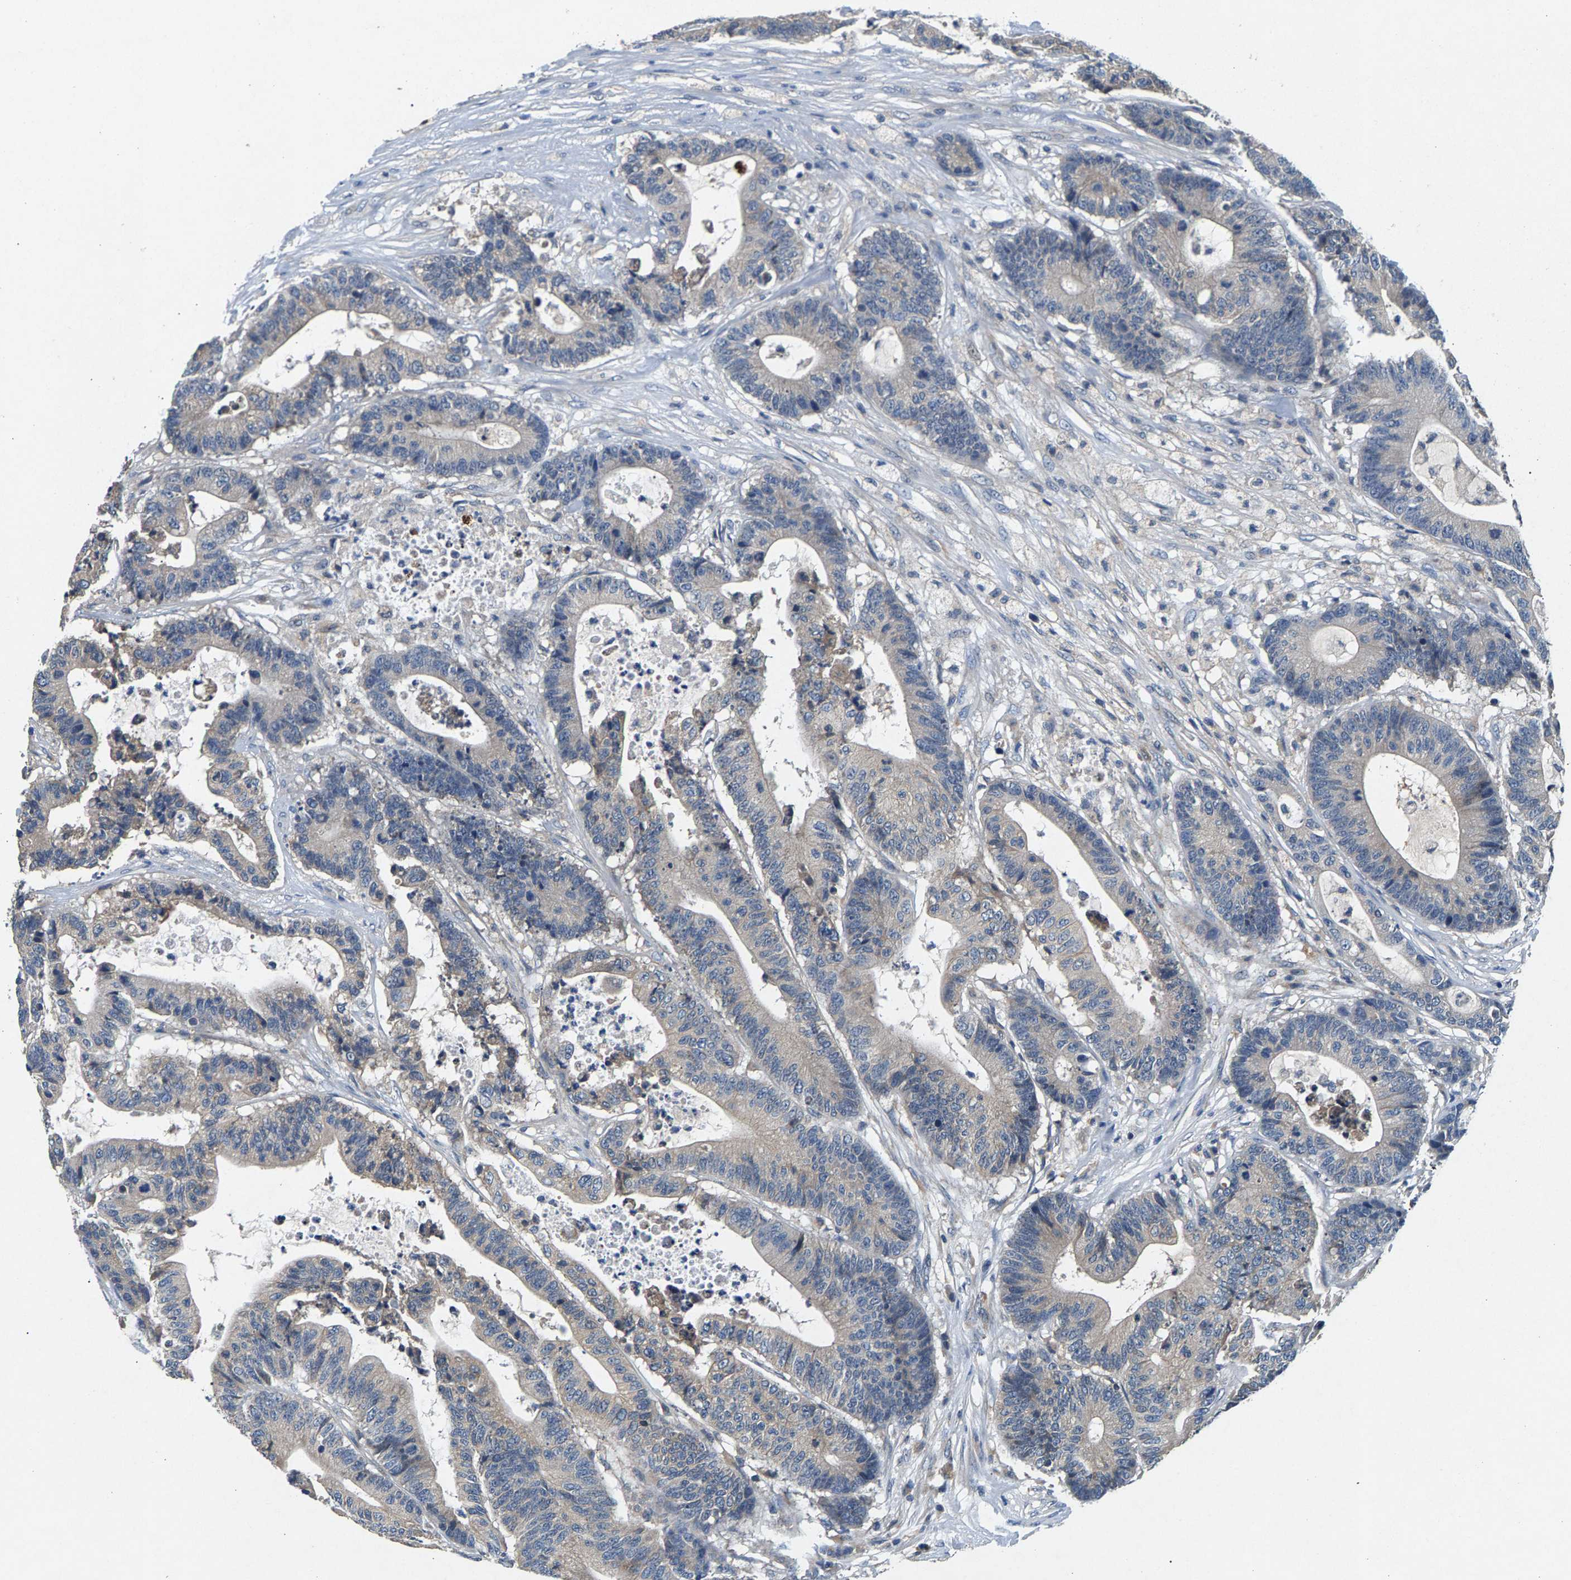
{"staining": {"intensity": "negative", "quantity": "none", "location": "none"}, "tissue": "colorectal cancer", "cell_type": "Tumor cells", "image_type": "cancer", "snomed": [{"axis": "morphology", "description": "Adenocarcinoma, NOS"}, {"axis": "topography", "description": "Colon"}], "caption": "Immunohistochemistry (IHC) of adenocarcinoma (colorectal) shows no positivity in tumor cells.", "gene": "NT5C", "patient": {"sex": "female", "age": 84}}